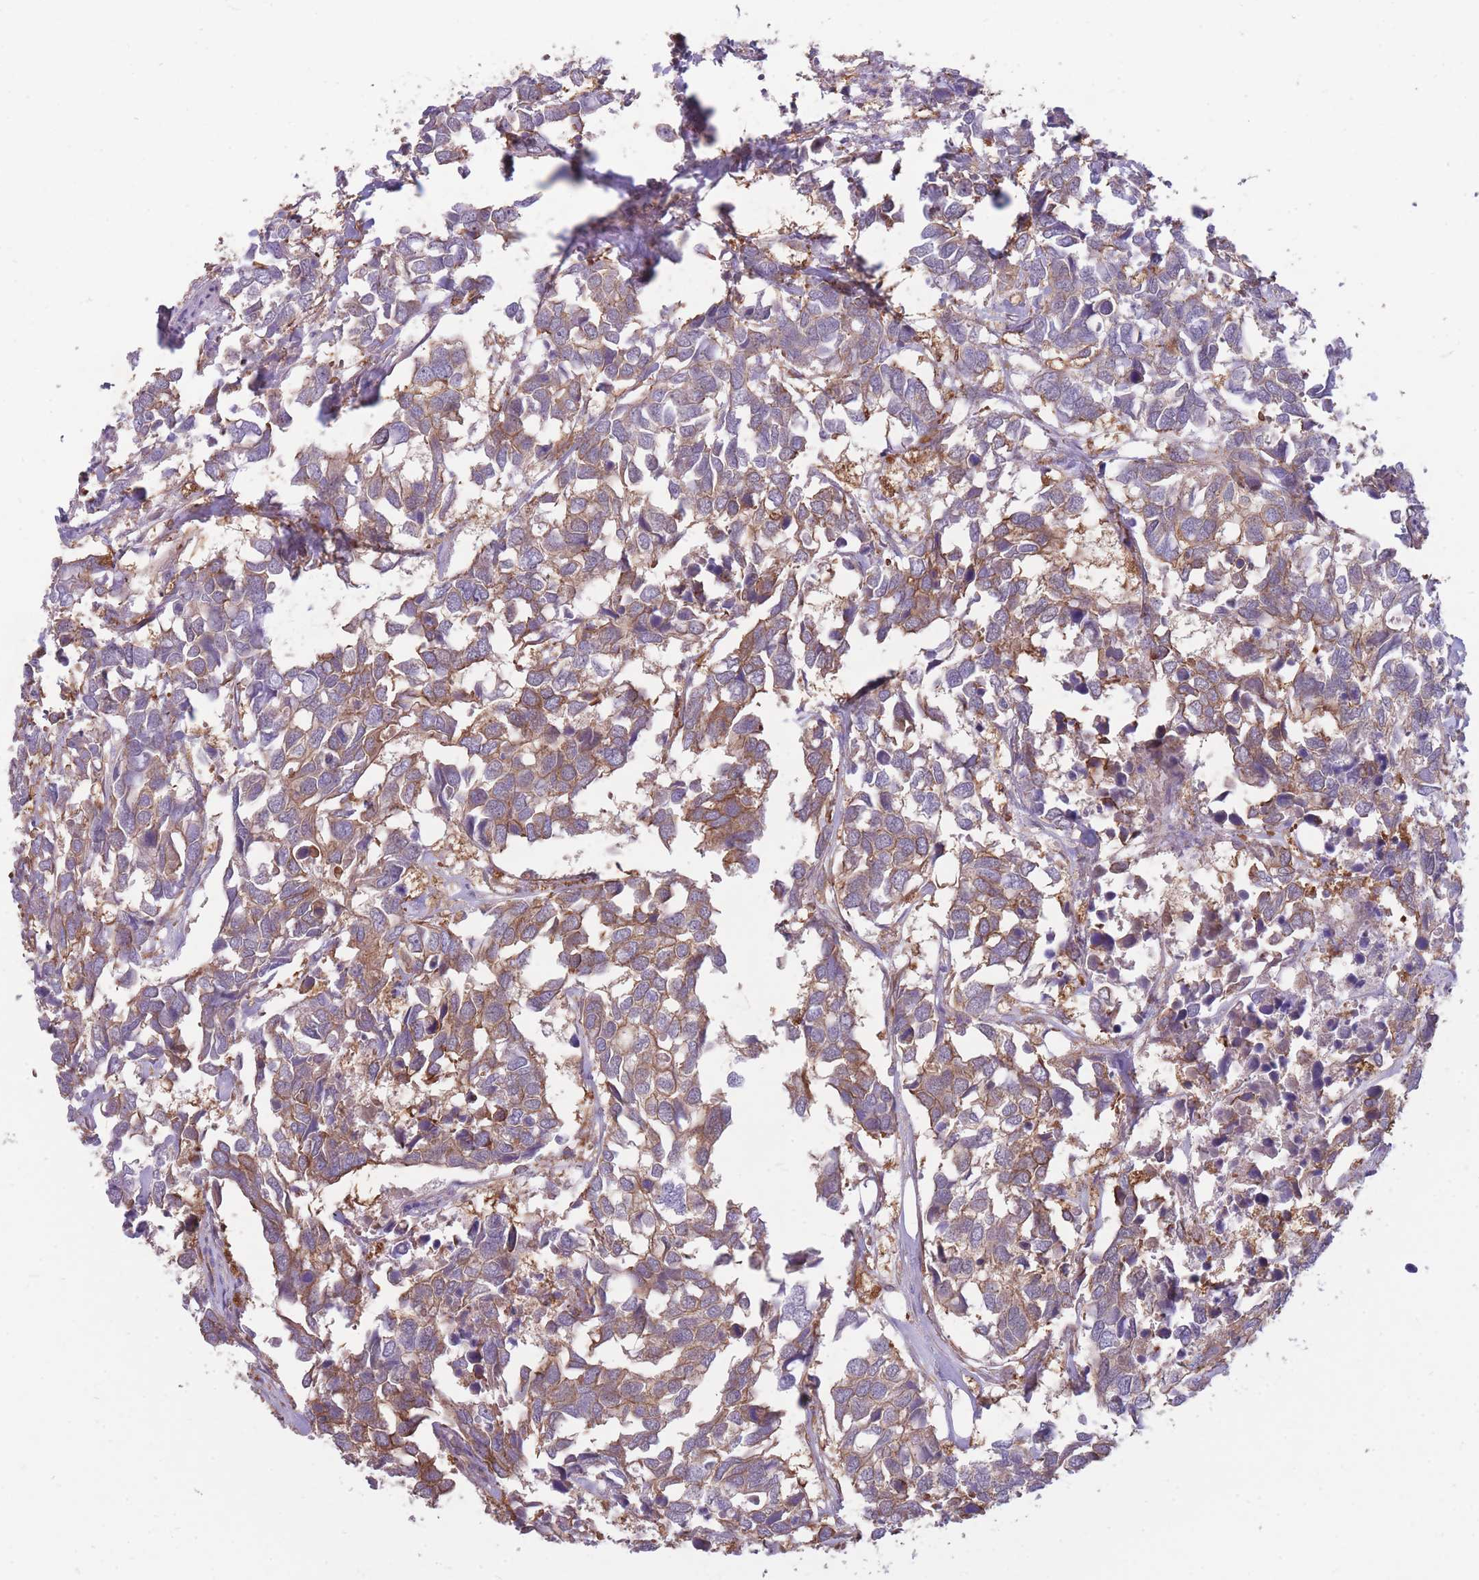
{"staining": {"intensity": "moderate", "quantity": "25%-75%", "location": "cytoplasmic/membranous"}, "tissue": "breast cancer", "cell_type": "Tumor cells", "image_type": "cancer", "snomed": [{"axis": "morphology", "description": "Duct carcinoma"}, {"axis": "topography", "description": "Breast"}], "caption": "This micrograph displays IHC staining of breast infiltrating ductal carcinoma, with medium moderate cytoplasmic/membranous staining in approximately 25%-75% of tumor cells.", "gene": "GGA1", "patient": {"sex": "female", "age": 83}}